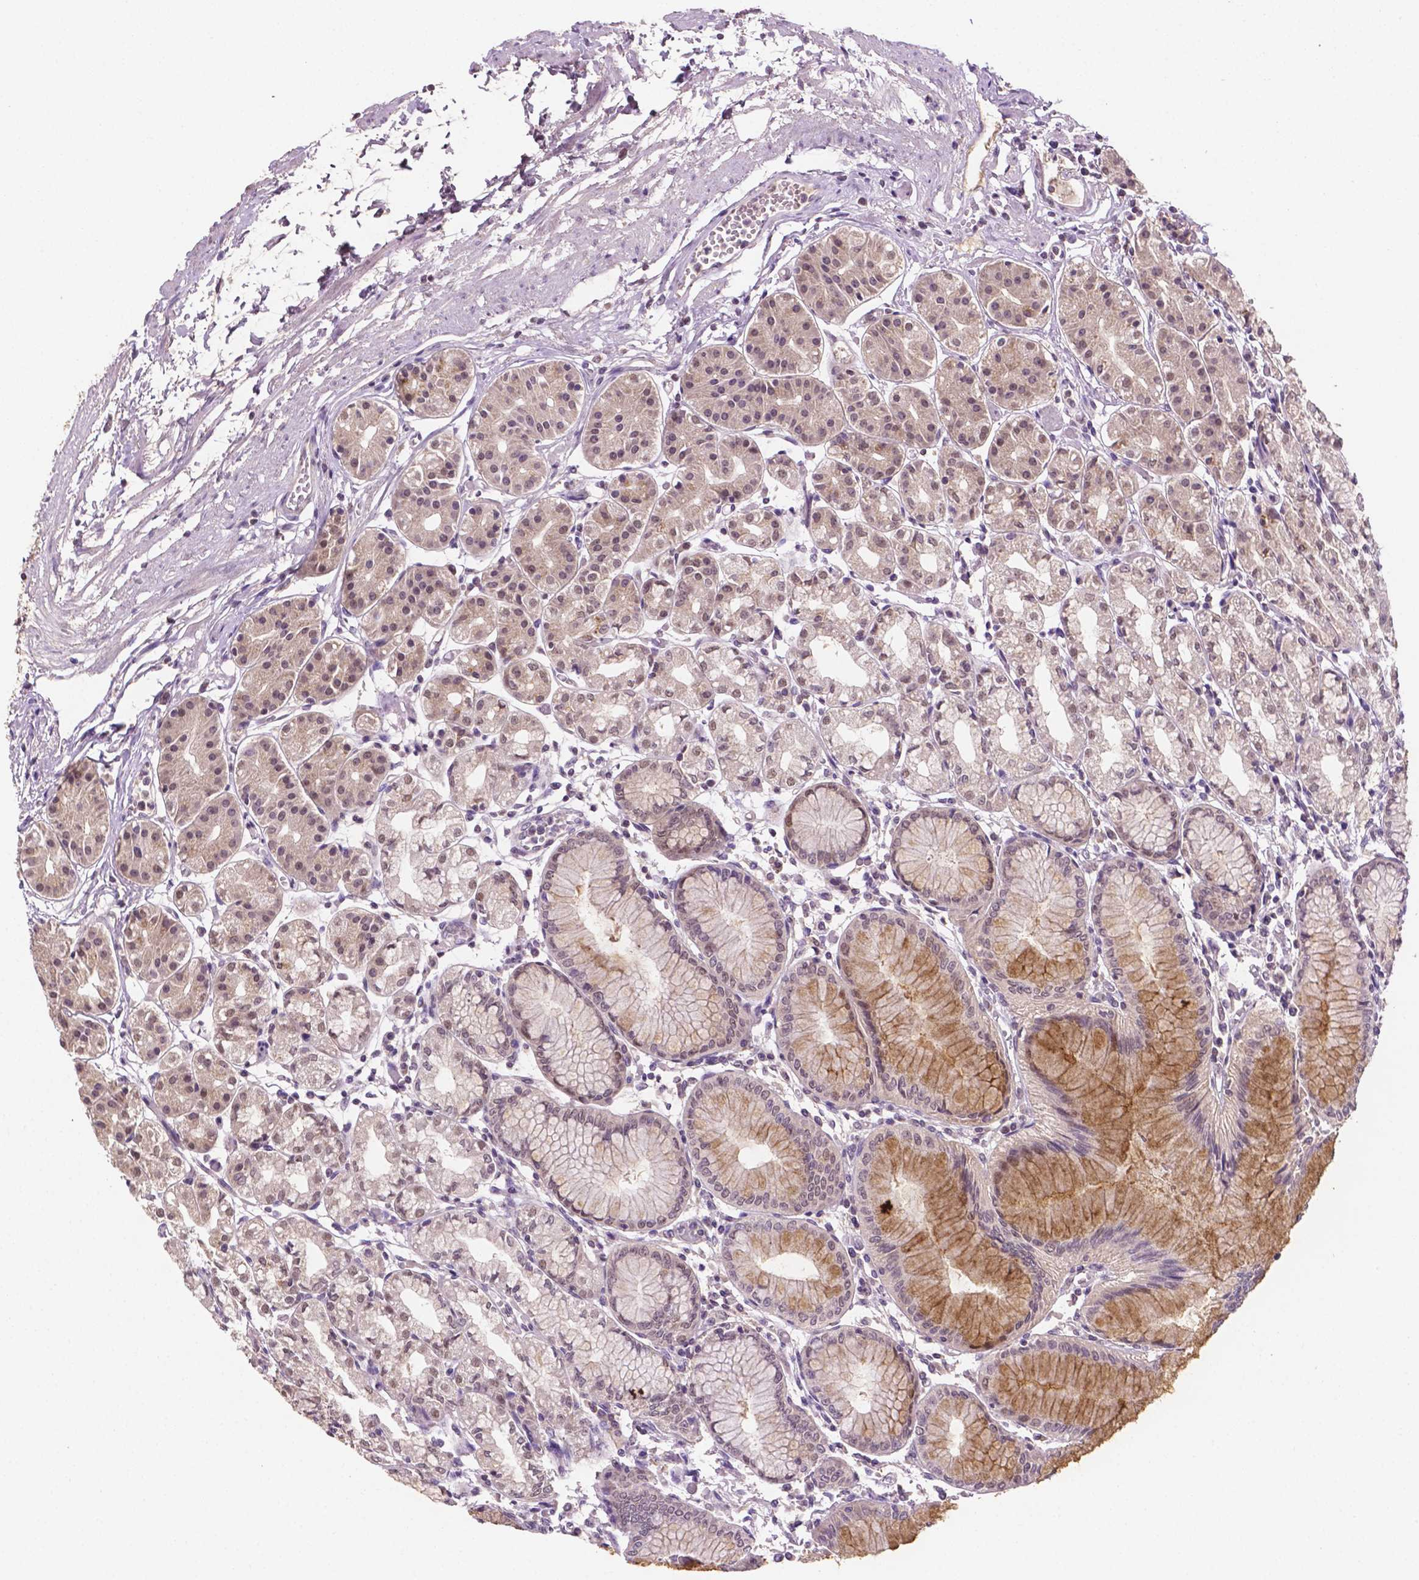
{"staining": {"intensity": "moderate", "quantity": "<25%", "location": "cytoplasmic/membranous"}, "tissue": "stomach", "cell_type": "Glandular cells", "image_type": "normal", "snomed": [{"axis": "morphology", "description": "Normal tissue, NOS"}, {"axis": "topography", "description": "Skeletal muscle"}, {"axis": "topography", "description": "Stomach"}], "caption": "High-power microscopy captured an IHC photomicrograph of normal stomach, revealing moderate cytoplasmic/membranous staining in approximately <25% of glandular cells.", "gene": "MROH6", "patient": {"sex": "female", "age": 57}}